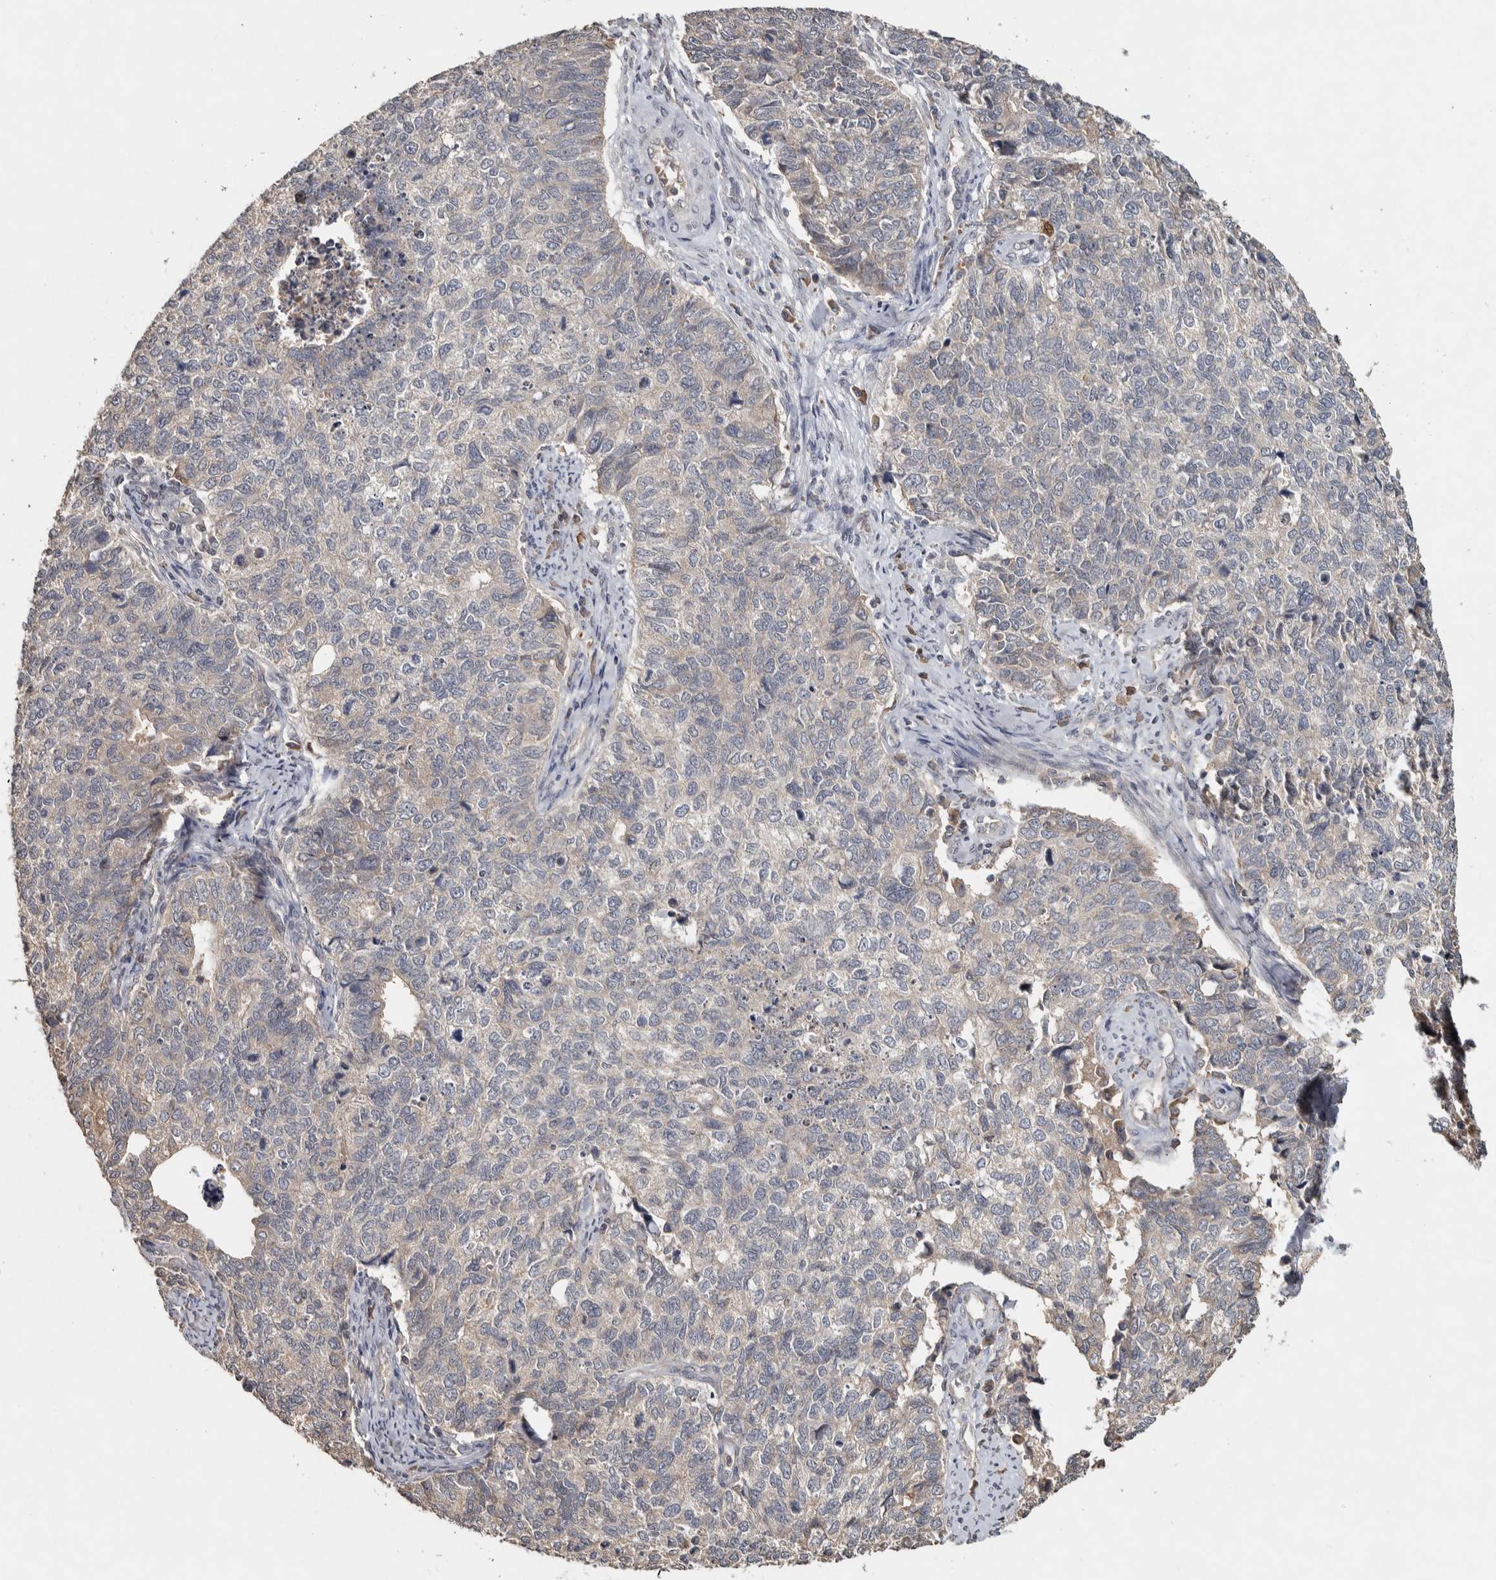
{"staining": {"intensity": "weak", "quantity": "<25%", "location": "cytoplasmic/membranous"}, "tissue": "cervical cancer", "cell_type": "Tumor cells", "image_type": "cancer", "snomed": [{"axis": "morphology", "description": "Squamous cell carcinoma, NOS"}, {"axis": "topography", "description": "Cervix"}], "caption": "High magnification brightfield microscopy of cervical squamous cell carcinoma stained with DAB (brown) and counterstained with hematoxylin (blue): tumor cells show no significant staining.", "gene": "EIF3H", "patient": {"sex": "female", "age": 63}}